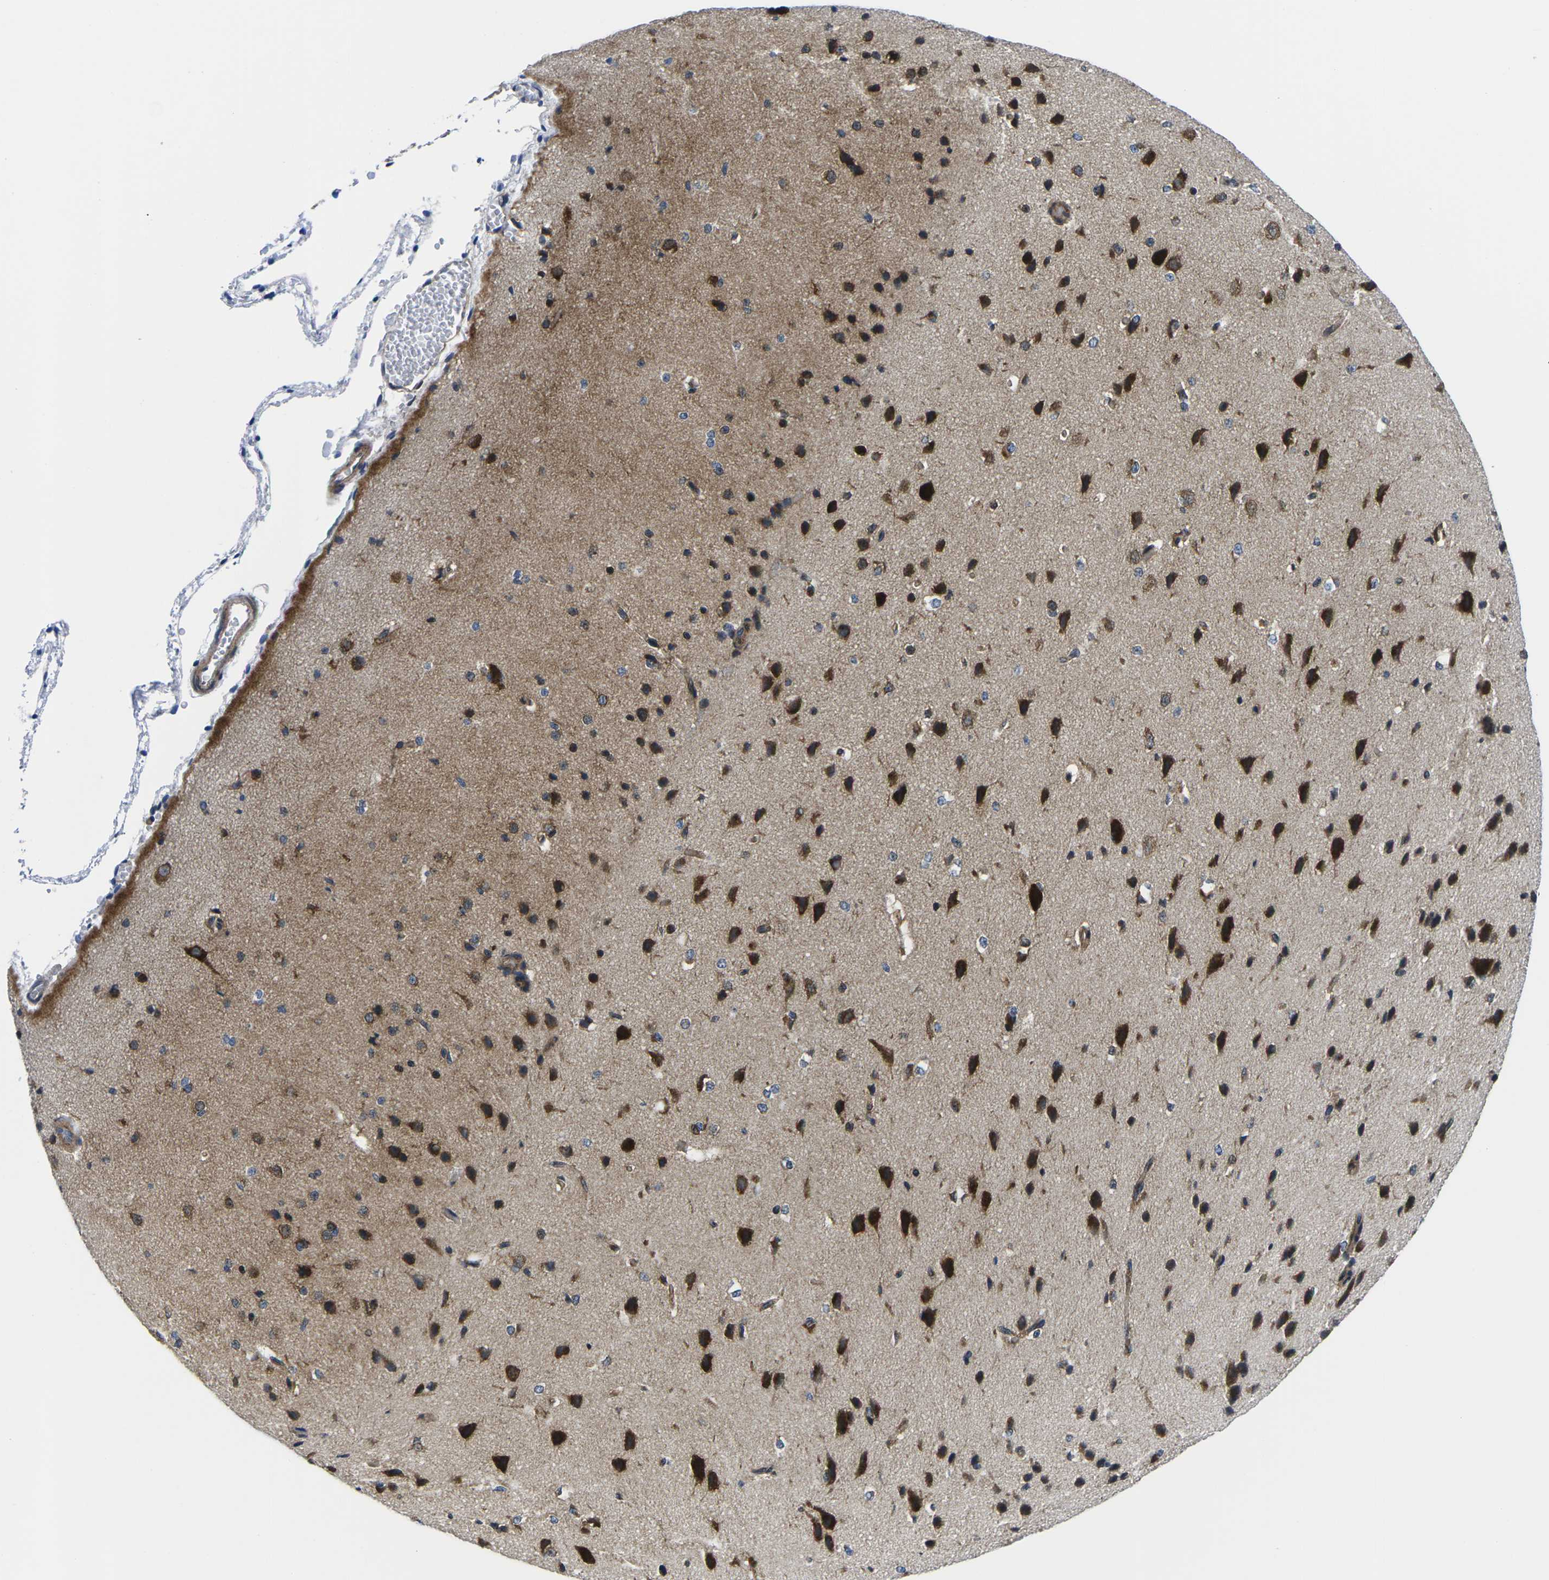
{"staining": {"intensity": "moderate", "quantity": ">75%", "location": "cytoplasmic/membranous"}, "tissue": "cerebral cortex", "cell_type": "Endothelial cells", "image_type": "normal", "snomed": [{"axis": "morphology", "description": "Normal tissue, NOS"}, {"axis": "morphology", "description": "Developmental malformation"}, {"axis": "topography", "description": "Cerebral cortex"}], "caption": "Immunohistochemical staining of benign human cerebral cortex demonstrates moderate cytoplasmic/membranous protein expression in about >75% of endothelial cells.", "gene": "EIF4E", "patient": {"sex": "female", "age": 30}}